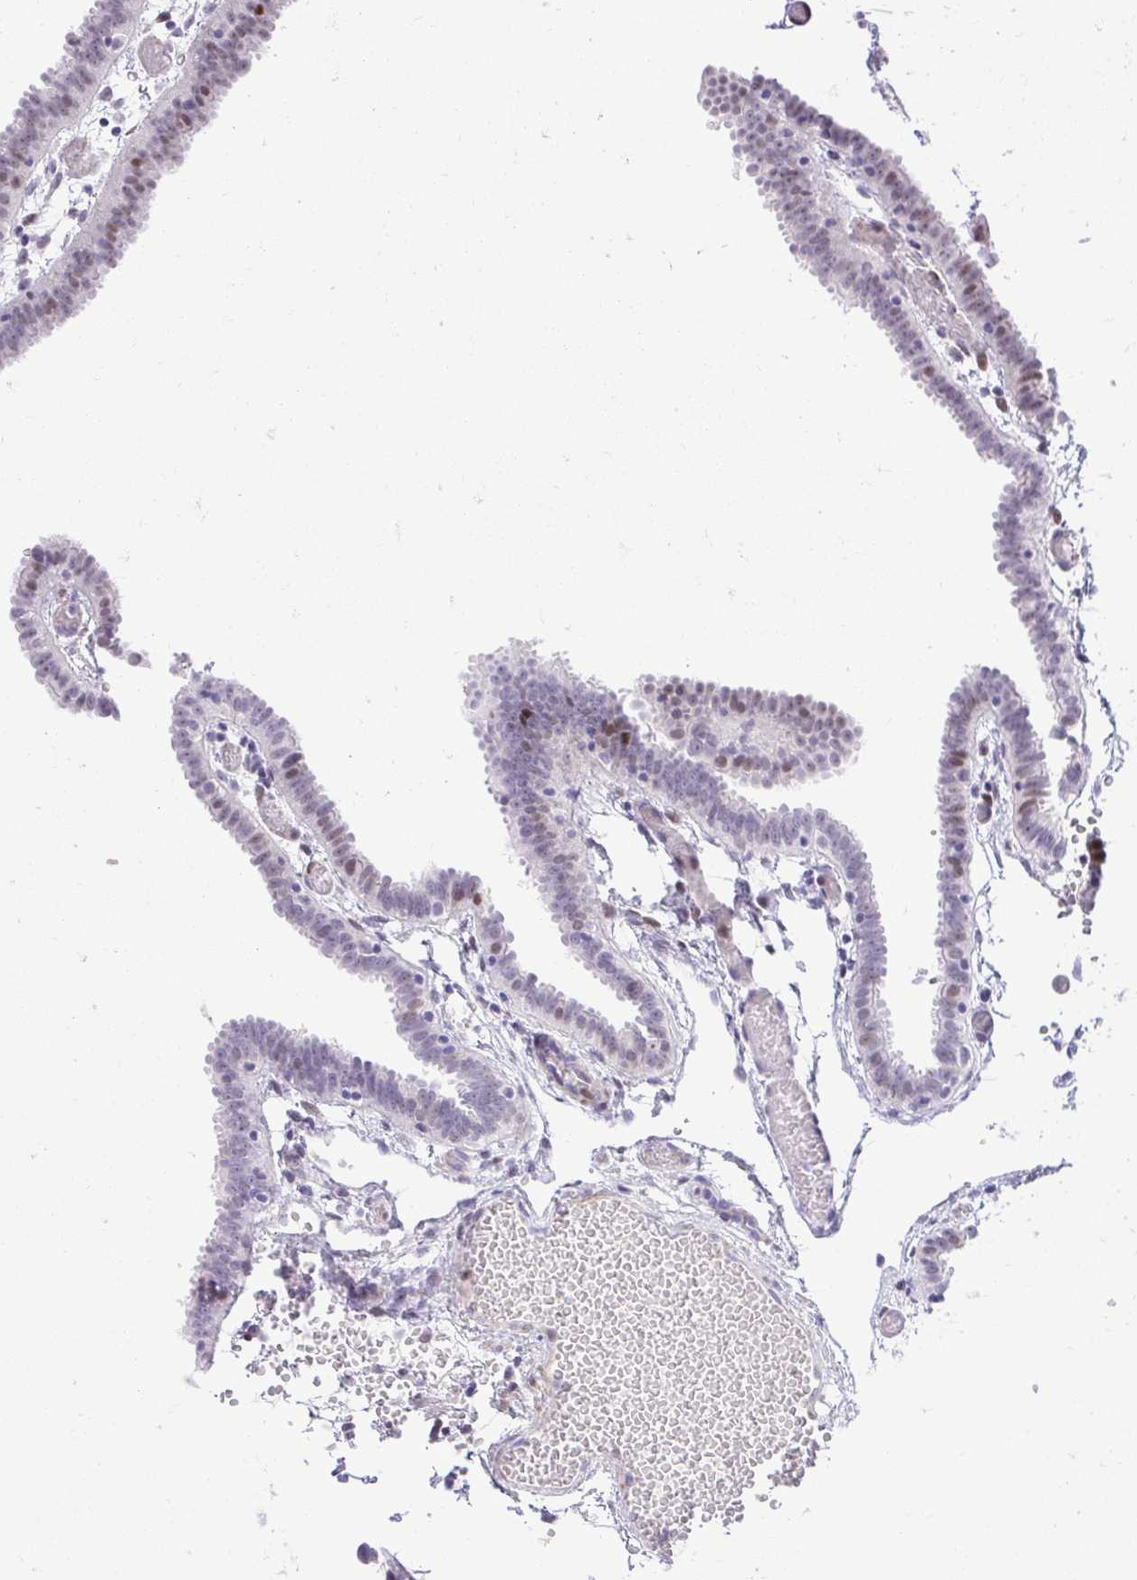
{"staining": {"intensity": "weak", "quantity": "<25%", "location": "nuclear"}, "tissue": "fallopian tube", "cell_type": "Glandular cells", "image_type": "normal", "snomed": [{"axis": "morphology", "description": "Normal tissue, NOS"}, {"axis": "topography", "description": "Fallopian tube"}], "caption": "DAB (3,3'-diaminobenzidine) immunohistochemical staining of unremarkable human fallopian tube shows no significant staining in glandular cells.", "gene": "DLX4", "patient": {"sex": "female", "age": 37}}